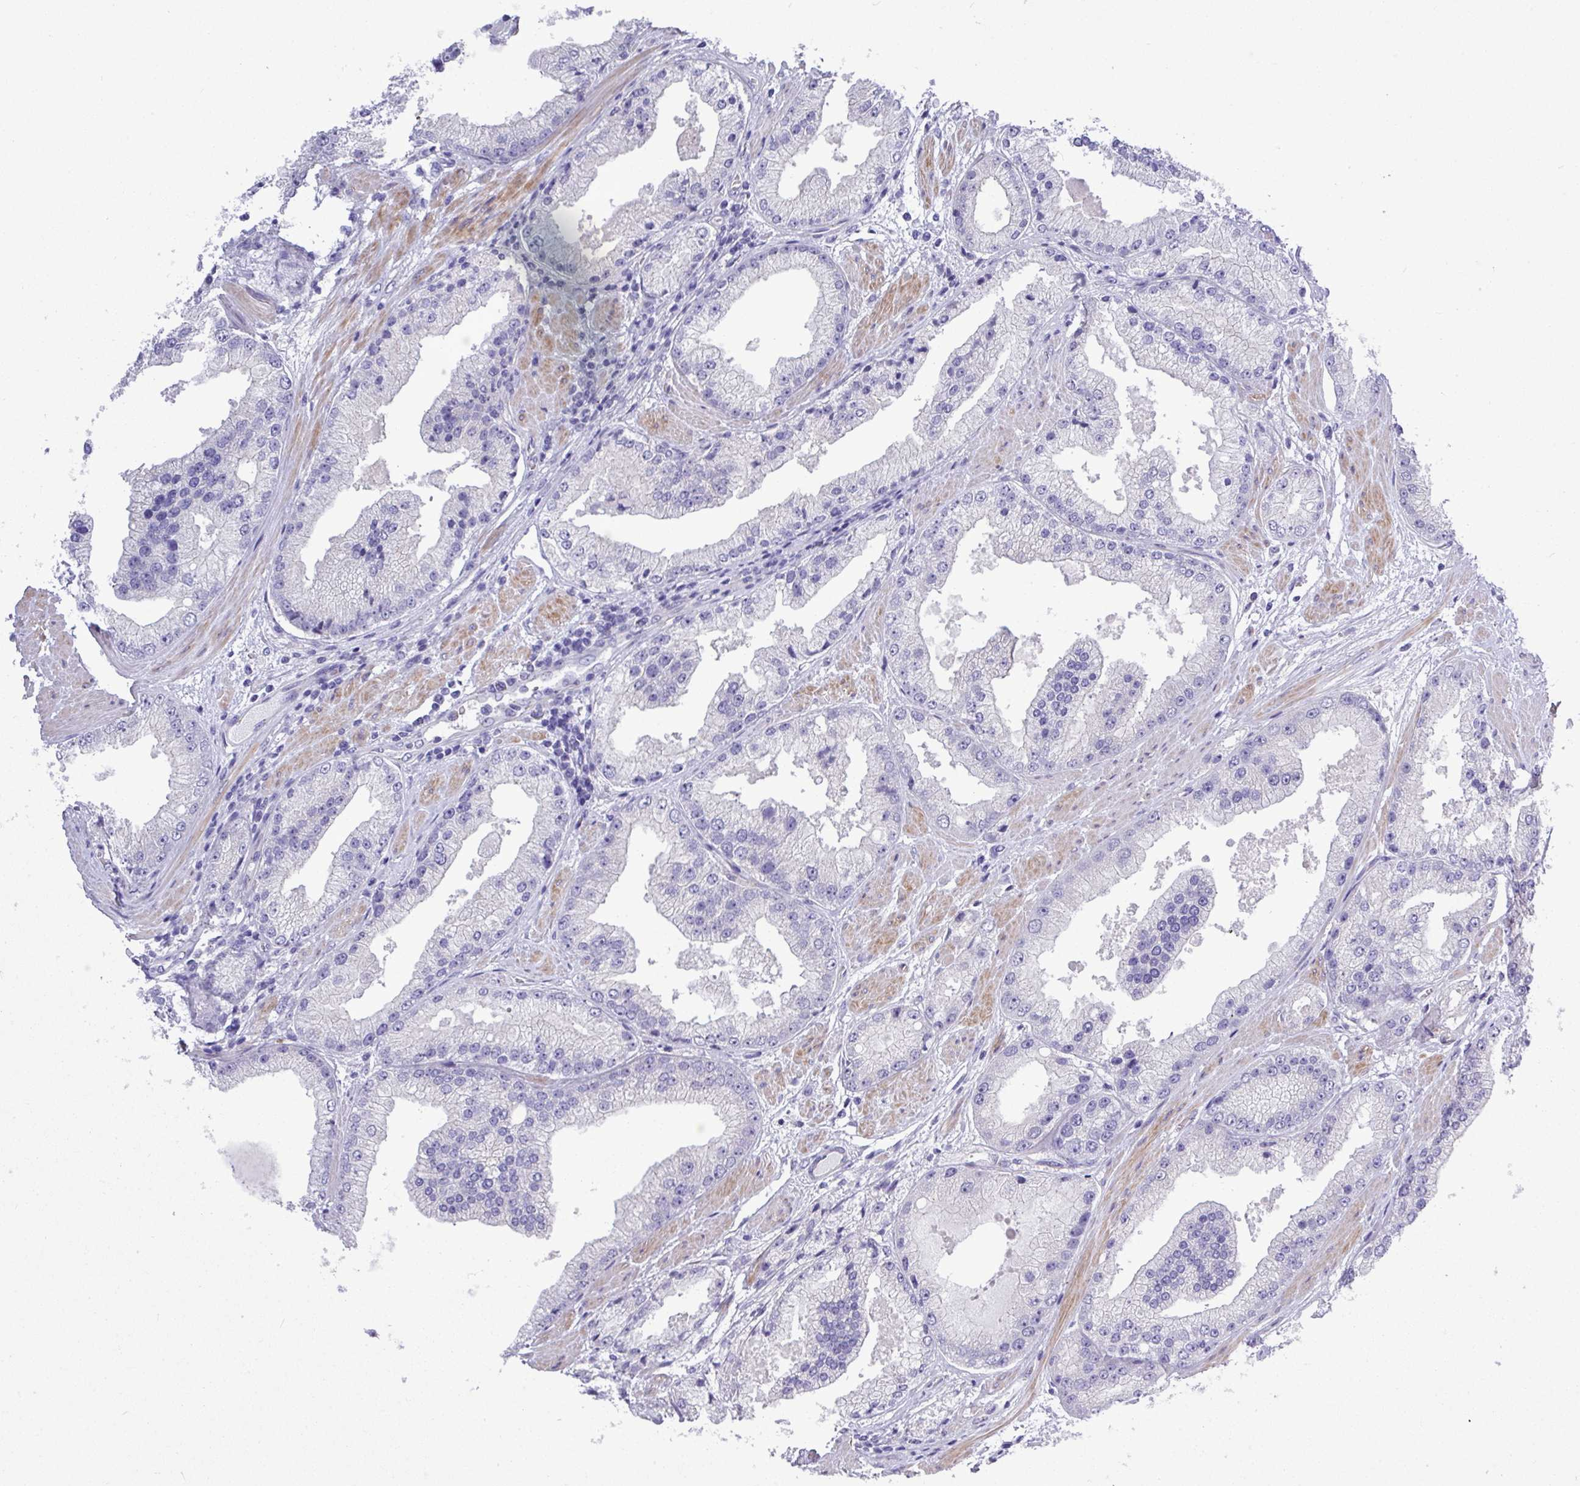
{"staining": {"intensity": "negative", "quantity": "none", "location": "none"}, "tissue": "prostate cancer", "cell_type": "Tumor cells", "image_type": "cancer", "snomed": [{"axis": "morphology", "description": "Adenocarcinoma, Low grade"}, {"axis": "topography", "description": "Prostate"}], "caption": "Immunohistochemistry (IHC) photomicrograph of neoplastic tissue: prostate low-grade adenocarcinoma stained with DAB shows no significant protein positivity in tumor cells.", "gene": "SPINK8", "patient": {"sex": "male", "age": 67}}